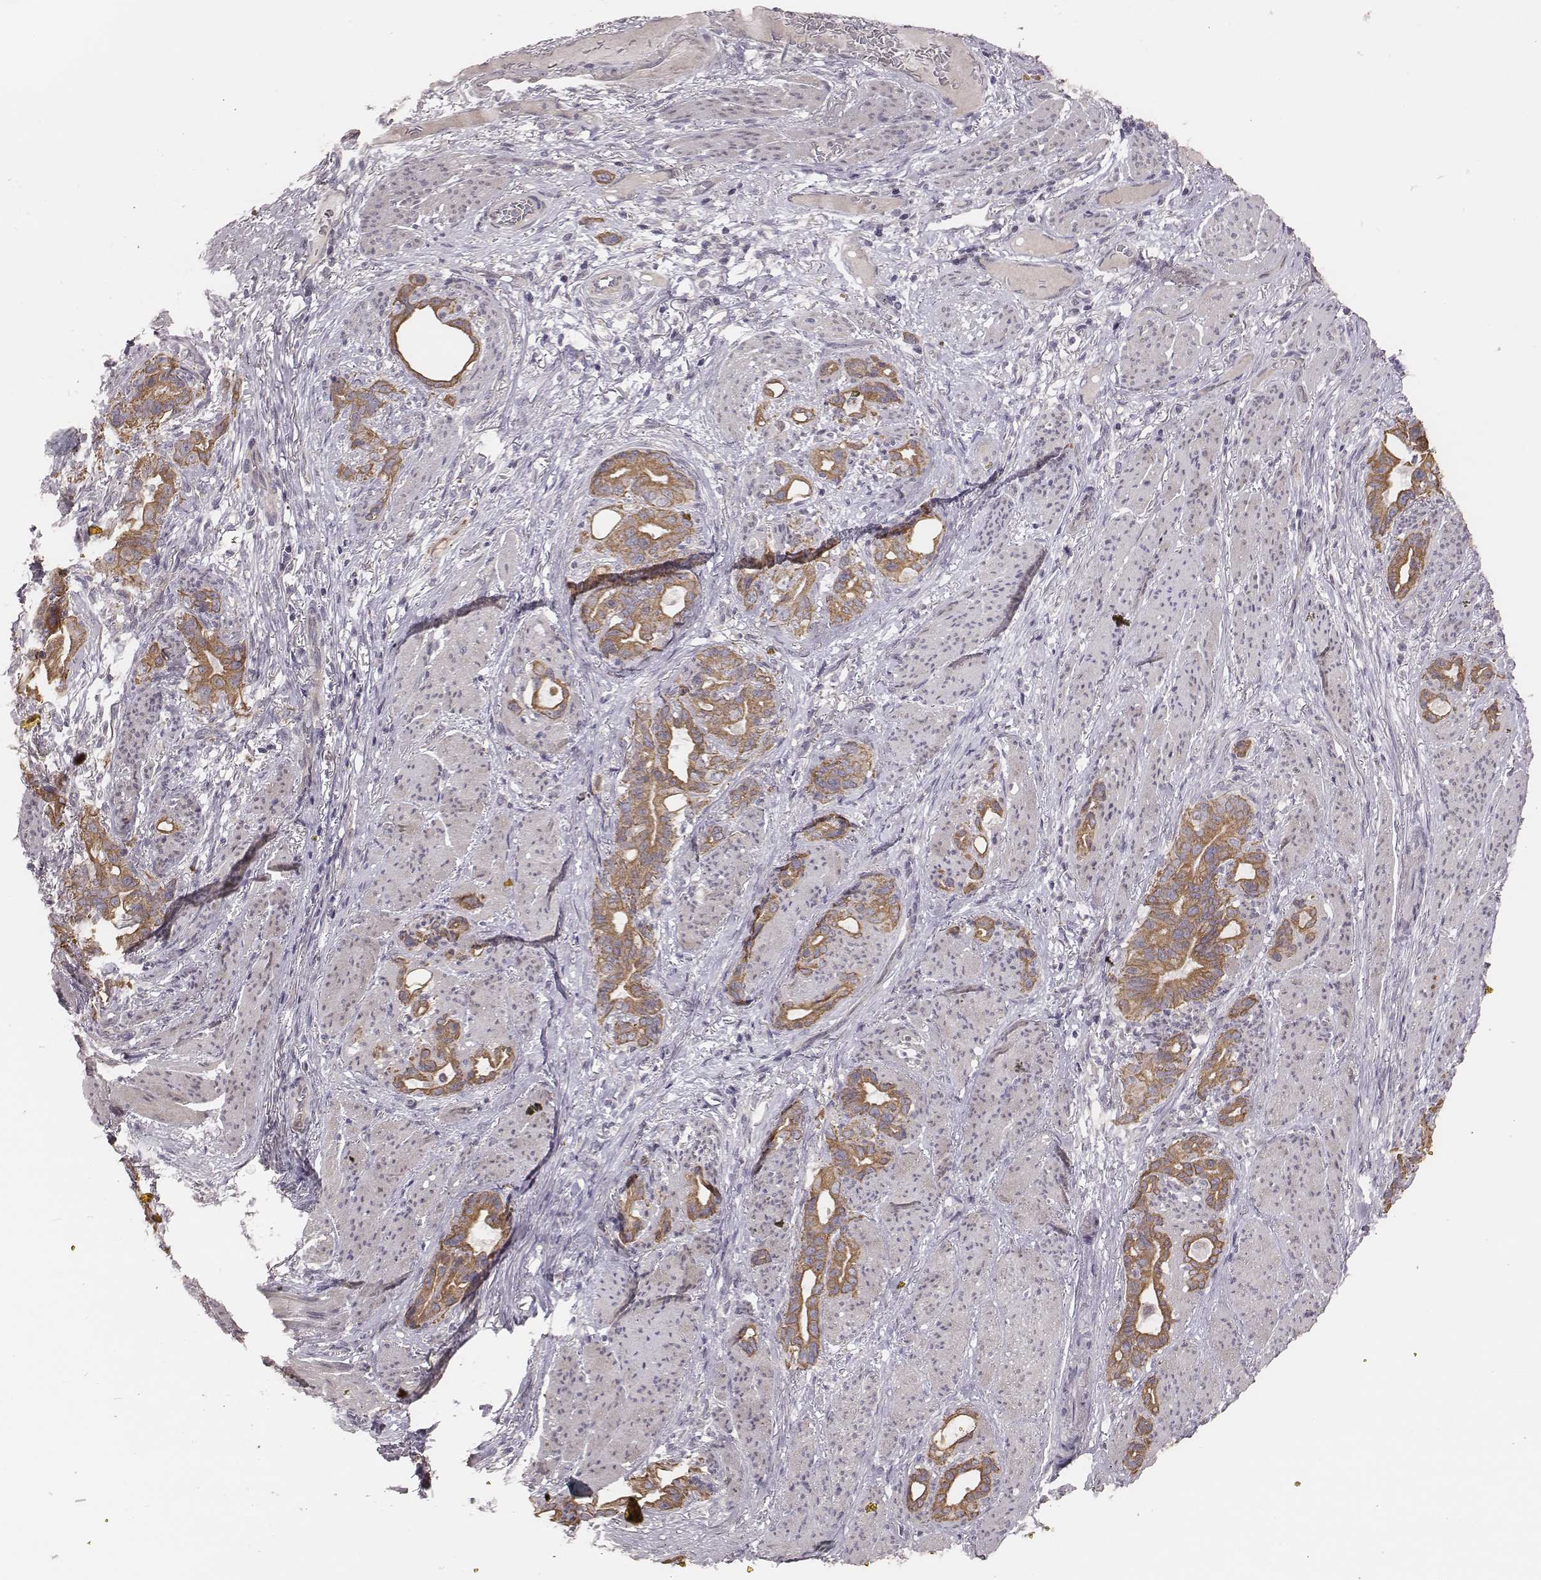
{"staining": {"intensity": "moderate", "quantity": ">75%", "location": "cytoplasmic/membranous"}, "tissue": "stomach cancer", "cell_type": "Tumor cells", "image_type": "cancer", "snomed": [{"axis": "morphology", "description": "Normal tissue, NOS"}, {"axis": "morphology", "description": "Adenocarcinoma, NOS"}, {"axis": "topography", "description": "Esophagus"}, {"axis": "topography", "description": "Stomach, upper"}], "caption": "Human adenocarcinoma (stomach) stained for a protein (brown) displays moderate cytoplasmic/membranous positive staining in approximately >75% of tumor cells.", "gene": "HAVCR1", "patient": {"sex": "male", "age": 62}}